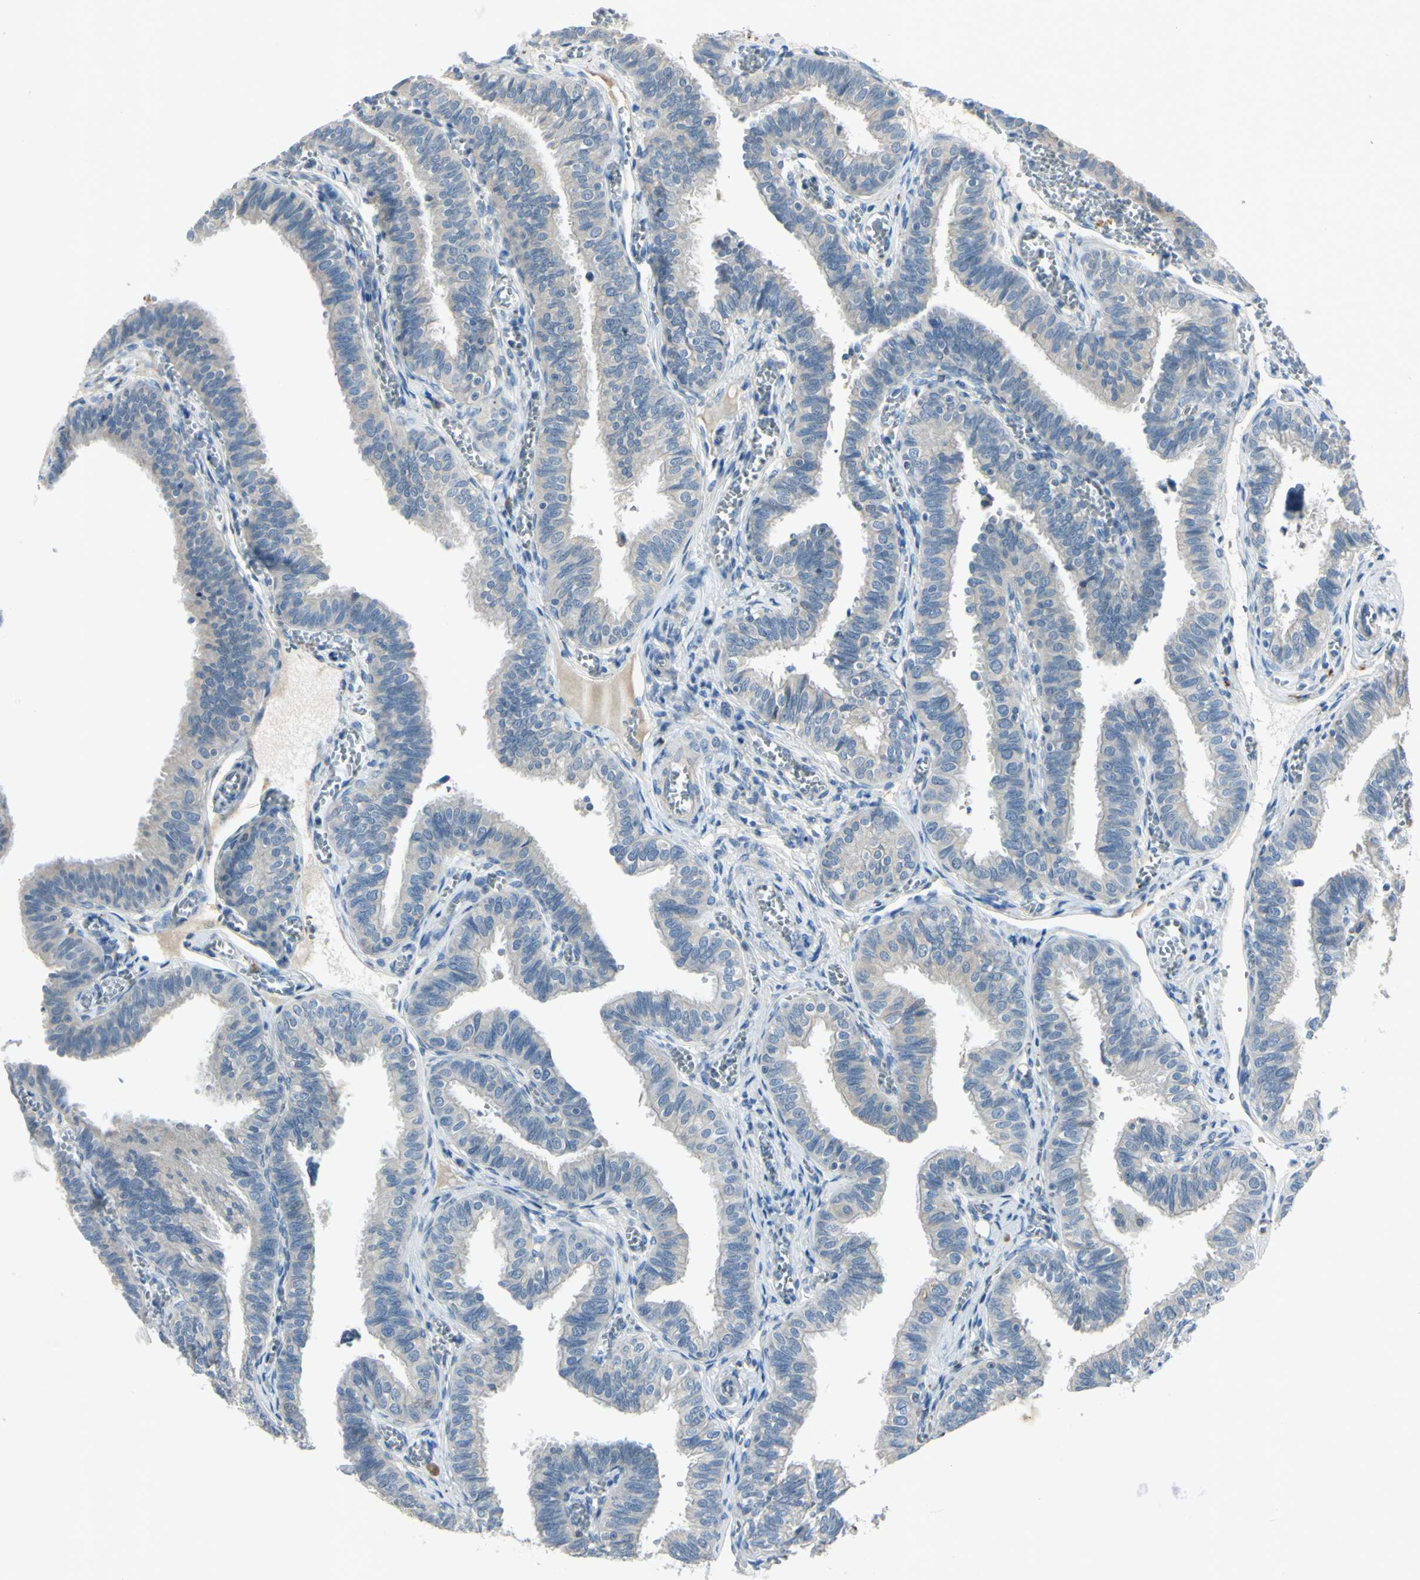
{"staining": {"intensity": "weak", "quantity": "<25%", "location": "cytoplasmic/membranous"}, "tissue": "fallopian tube", "cell_type": "Glandular cells", "image_type": "normal", "snomed": [{"axis": "morphology", "description": "Normal tissue, NOS"}, {"axis": "topography", "description": "Fallopian tube"}], "caption": "This is an IHC photomicrograph of benign human fallopian tube. There is no positivity in glandular cells.", "gene": "AATK", "patient": {"sex": "female", "age": 46}}